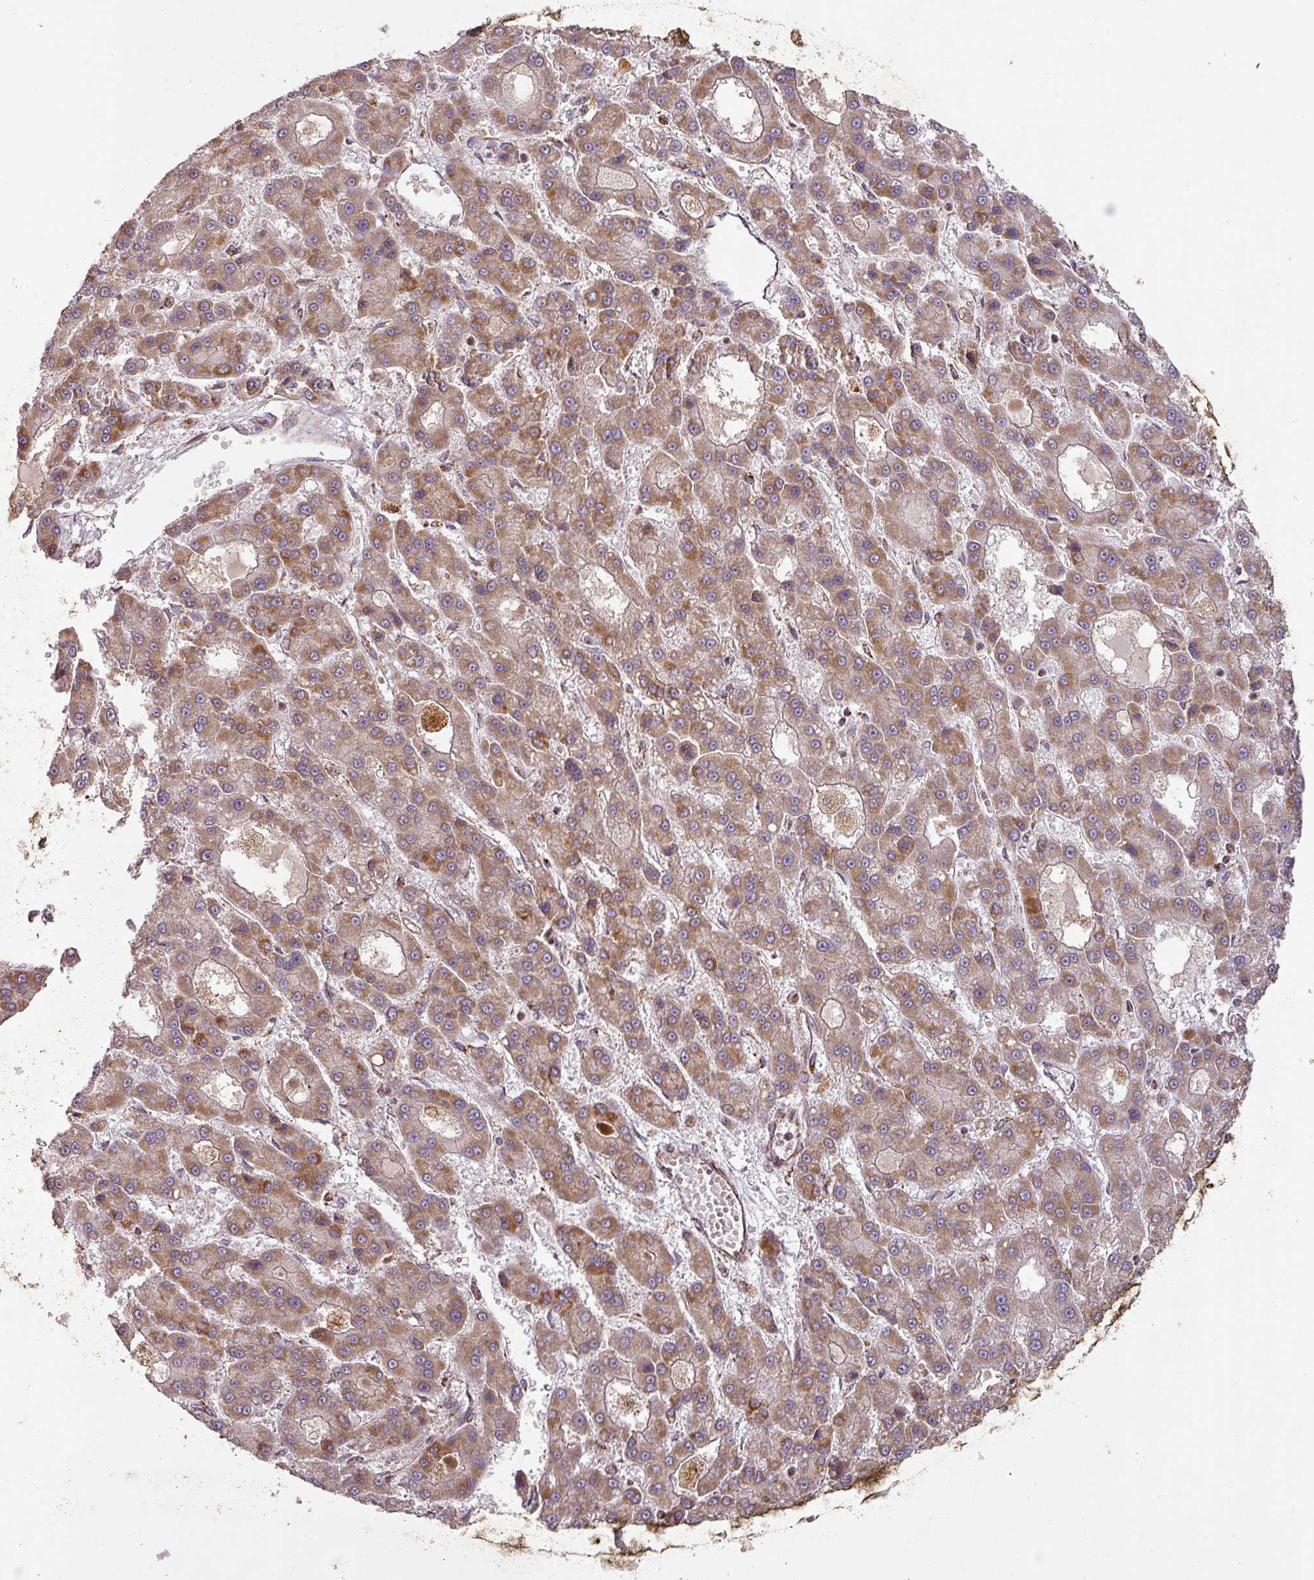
{"staining": {"intensity": "moderate", "quantity": ">75%", "location": "cytoplasmic/membranous"}, "tissue": "liver cancer", "cell_type": "Tumor cells", "image_type": "cancer", "snomed": [{"axis": "morphology", "description": "Carcinoma, Hepatocellular, NOS"}, {"axis": "topography", "description": "Liver"}], "caption": "Immunohistochemistry (IHC) of human liver hepatocellular carcinoma exhibits medium levels of moderate cytoplasmic/membranous positivity in approximately >75% of tumor cells. (DAB IHC with brightfield microscopy, high magnification).", "gene": "GPD2", "patient": {"sex": "male", "age": 70}}